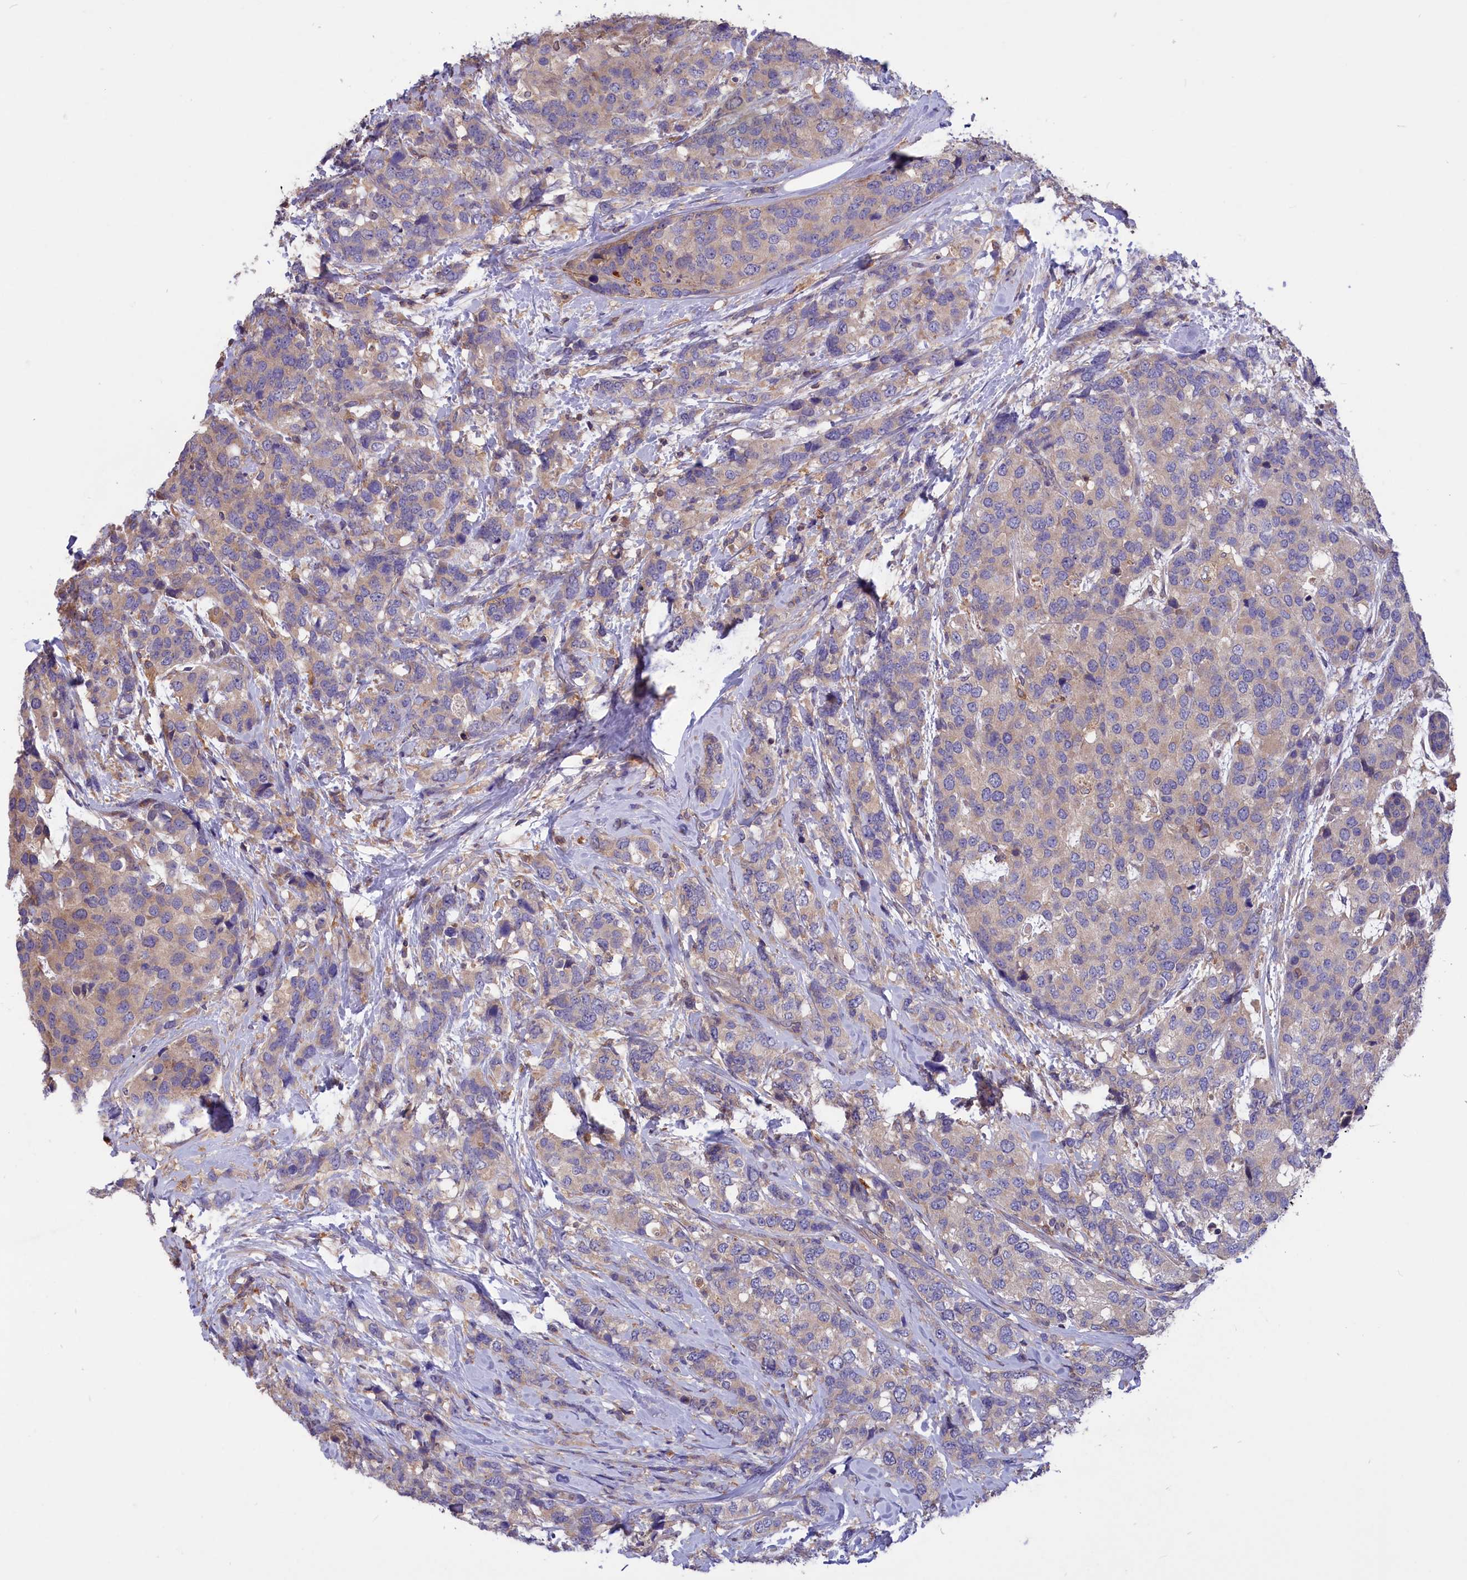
{"staining": {"intensity": "weak", "quantity": "25%-75%", "location": "cytoplasmic/membranous"}, "tissue": "breast cancer", "cell_type": "Tumor cells", "image_type": "cancer", "snomed": [{"axis": "morphology", "description": "Lobular carcinoma"}, {"axis": "topography", "description": "Breast"}], "caption": "A micrograph of lobular carcinoma (breast) stained for a protein demonstrates weak cytoplasmic/membranous brown staining in tumor cells. (brown staining indicates protein expression, while blue staining denotes nuclei).", "gene": "AMDHD2", "patient": {"sex": "female", "age": 59}}